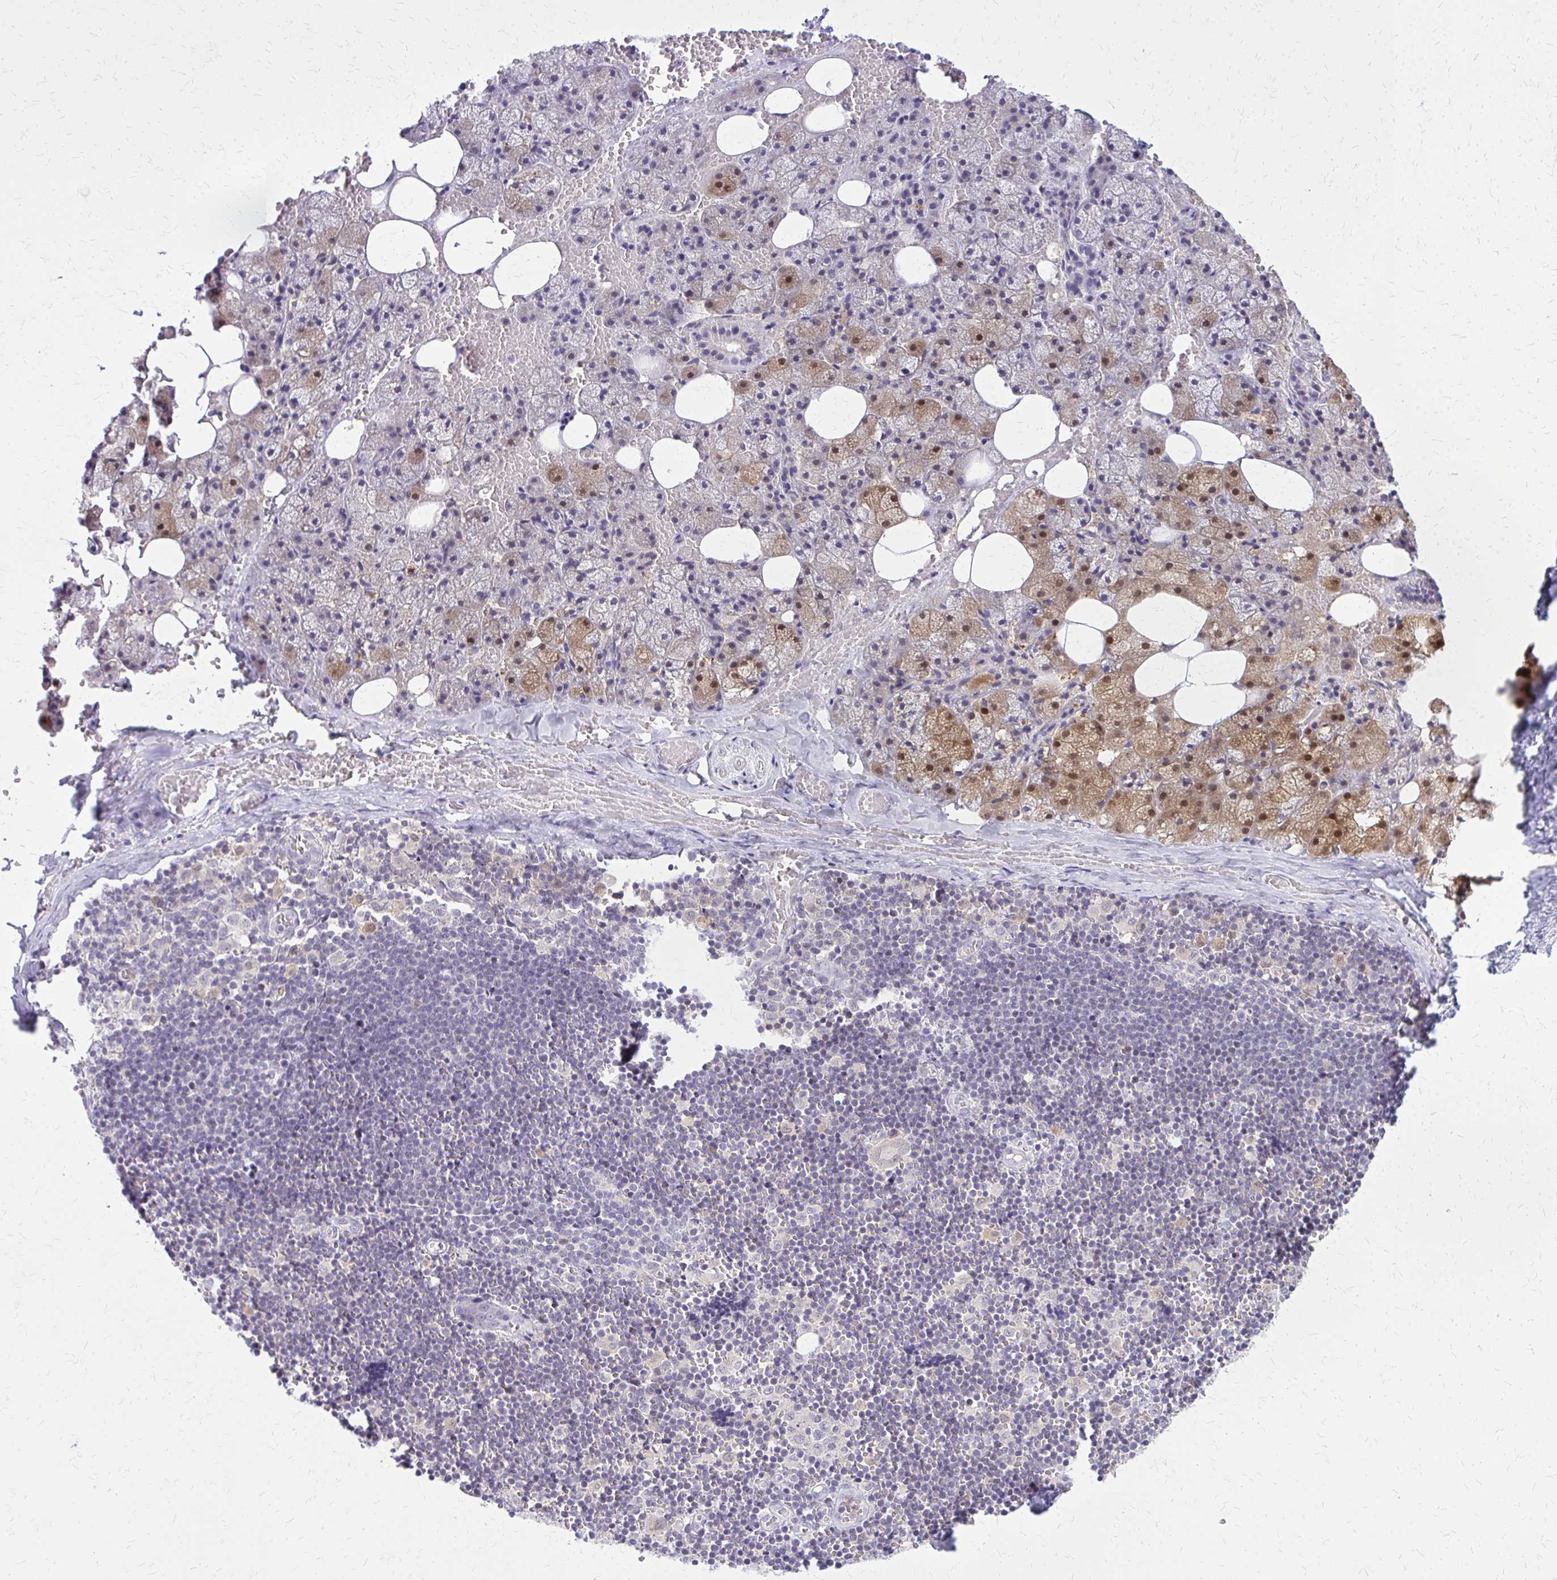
{"staining": {"intensity": "moderate", "quantity": "<25%", "location": "cytoplasmic/membranous,nuclear"}, "tissue": "salivary gland", "cell_type": "Glandular cells", "image_type": "normal", "snomed": [{"axis": "morphology", "description": "Normal tissue, NOS"}, {"axis": "topography", "description": "Salivary gland"}, {"axis": "topography", "description": "Peripheral nerve tissue"}], "caption": "Glandular cells display low levels of moderate cytoplasmic/membranous,nuclear expression in about <25% of cells in unremarkable human salivary gland.", "gene": "GLRX", "patient": {"sex": "male", "age": 38}}